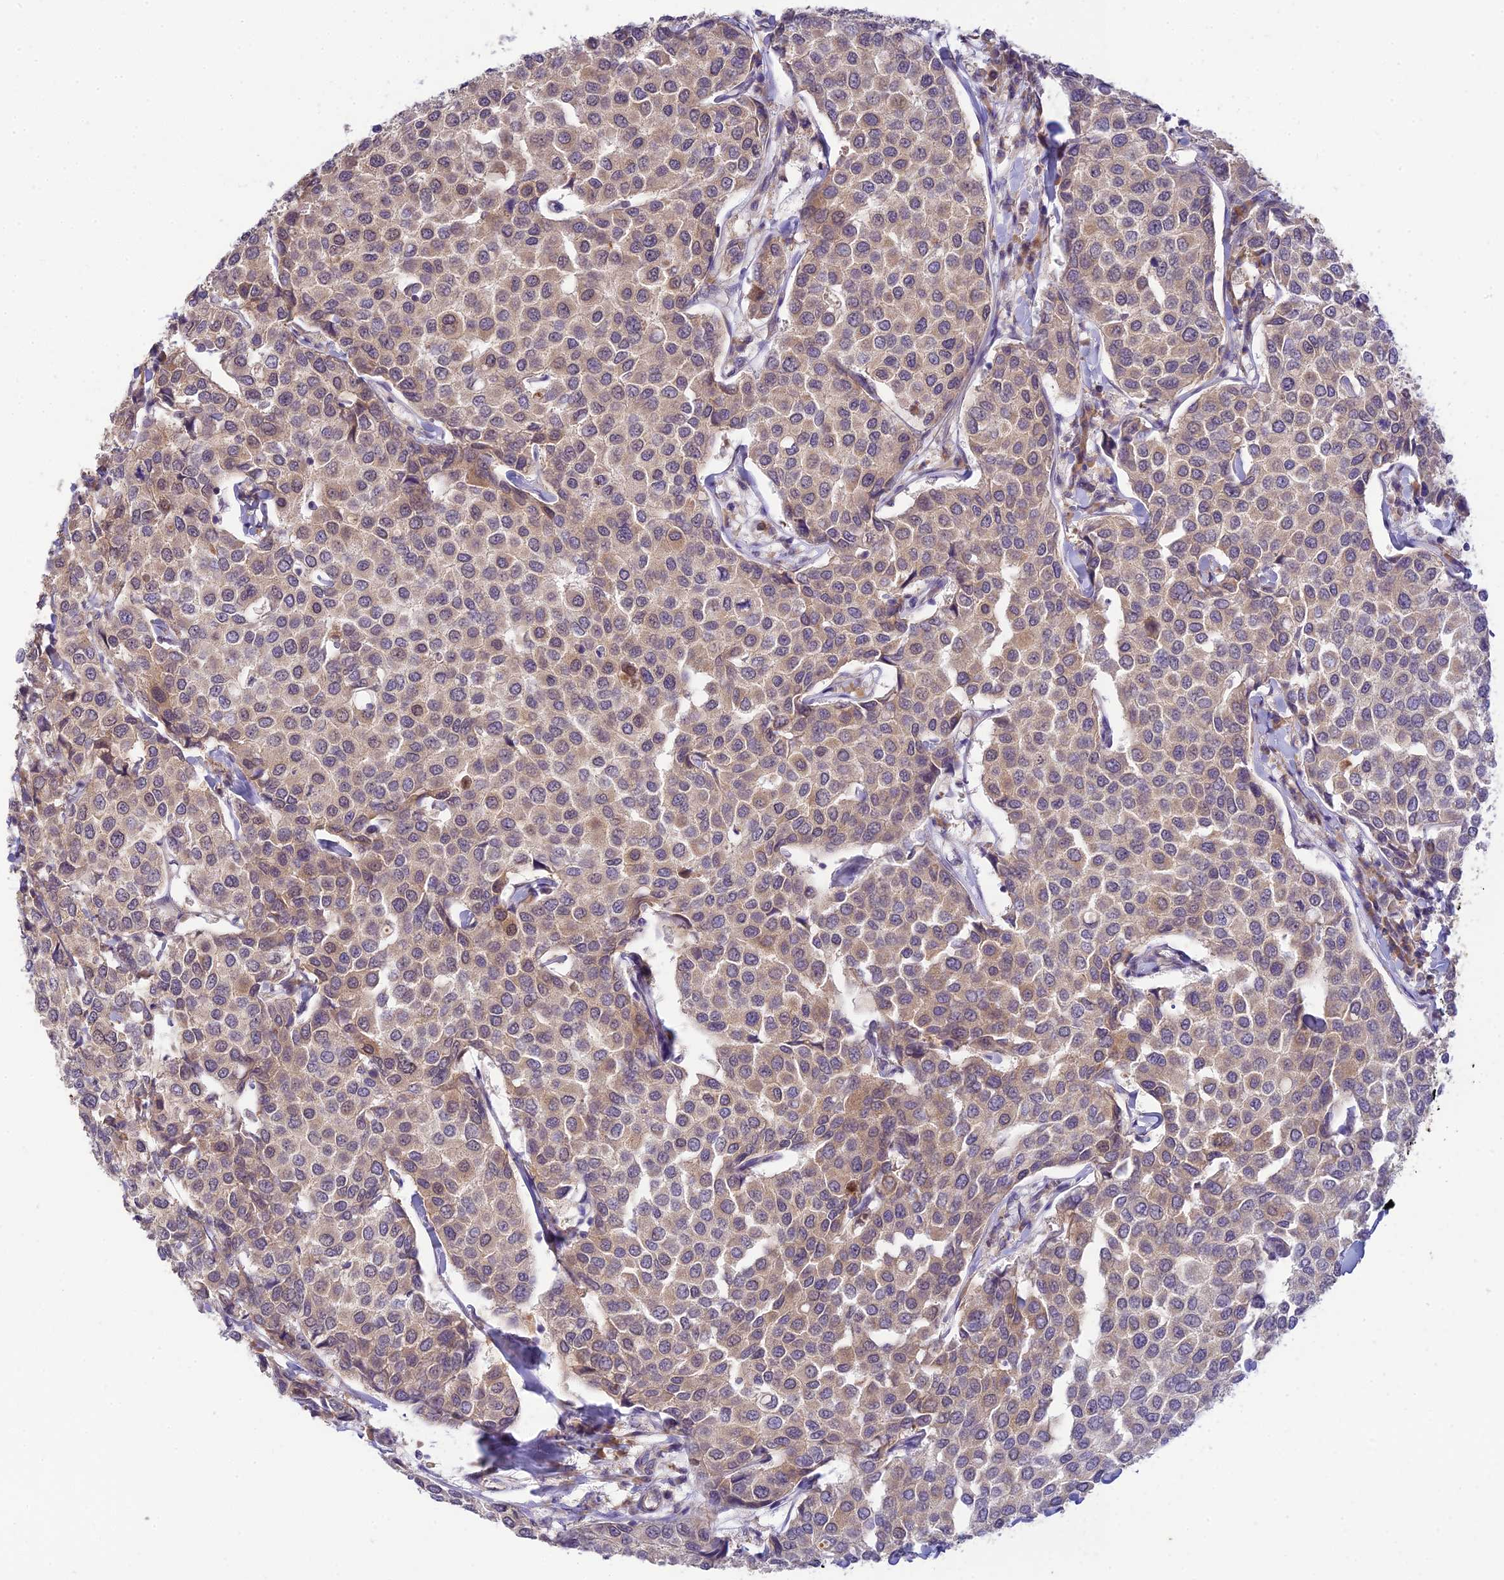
{"staining": {"intensity": "weak", "quantity": "25%-75%", "location": "cytoplasmic/membranous"}, "tissue": "breast cancer", "cell_type": "Tumor cells", "image_type": "cancer", "snomed": [{"axis": "morphology", "description": "Duct carcinoma"}, {"axis": "topography", "description": "Breast"}], "caption": "IHC (DAB) staining of infiltrating ductal carcinoma (breast) shows weak cytoplasmic/membranous protein expression in about 25%-75% of tumor cells. Using DAB (3,3'-diaminobenzidine) (brown) and hematoxylin (blue) stains, captured at high magnification using brightfield microscopy.", "gene": "SKIC8", "patient": {"sex": "female", "age": 55}}